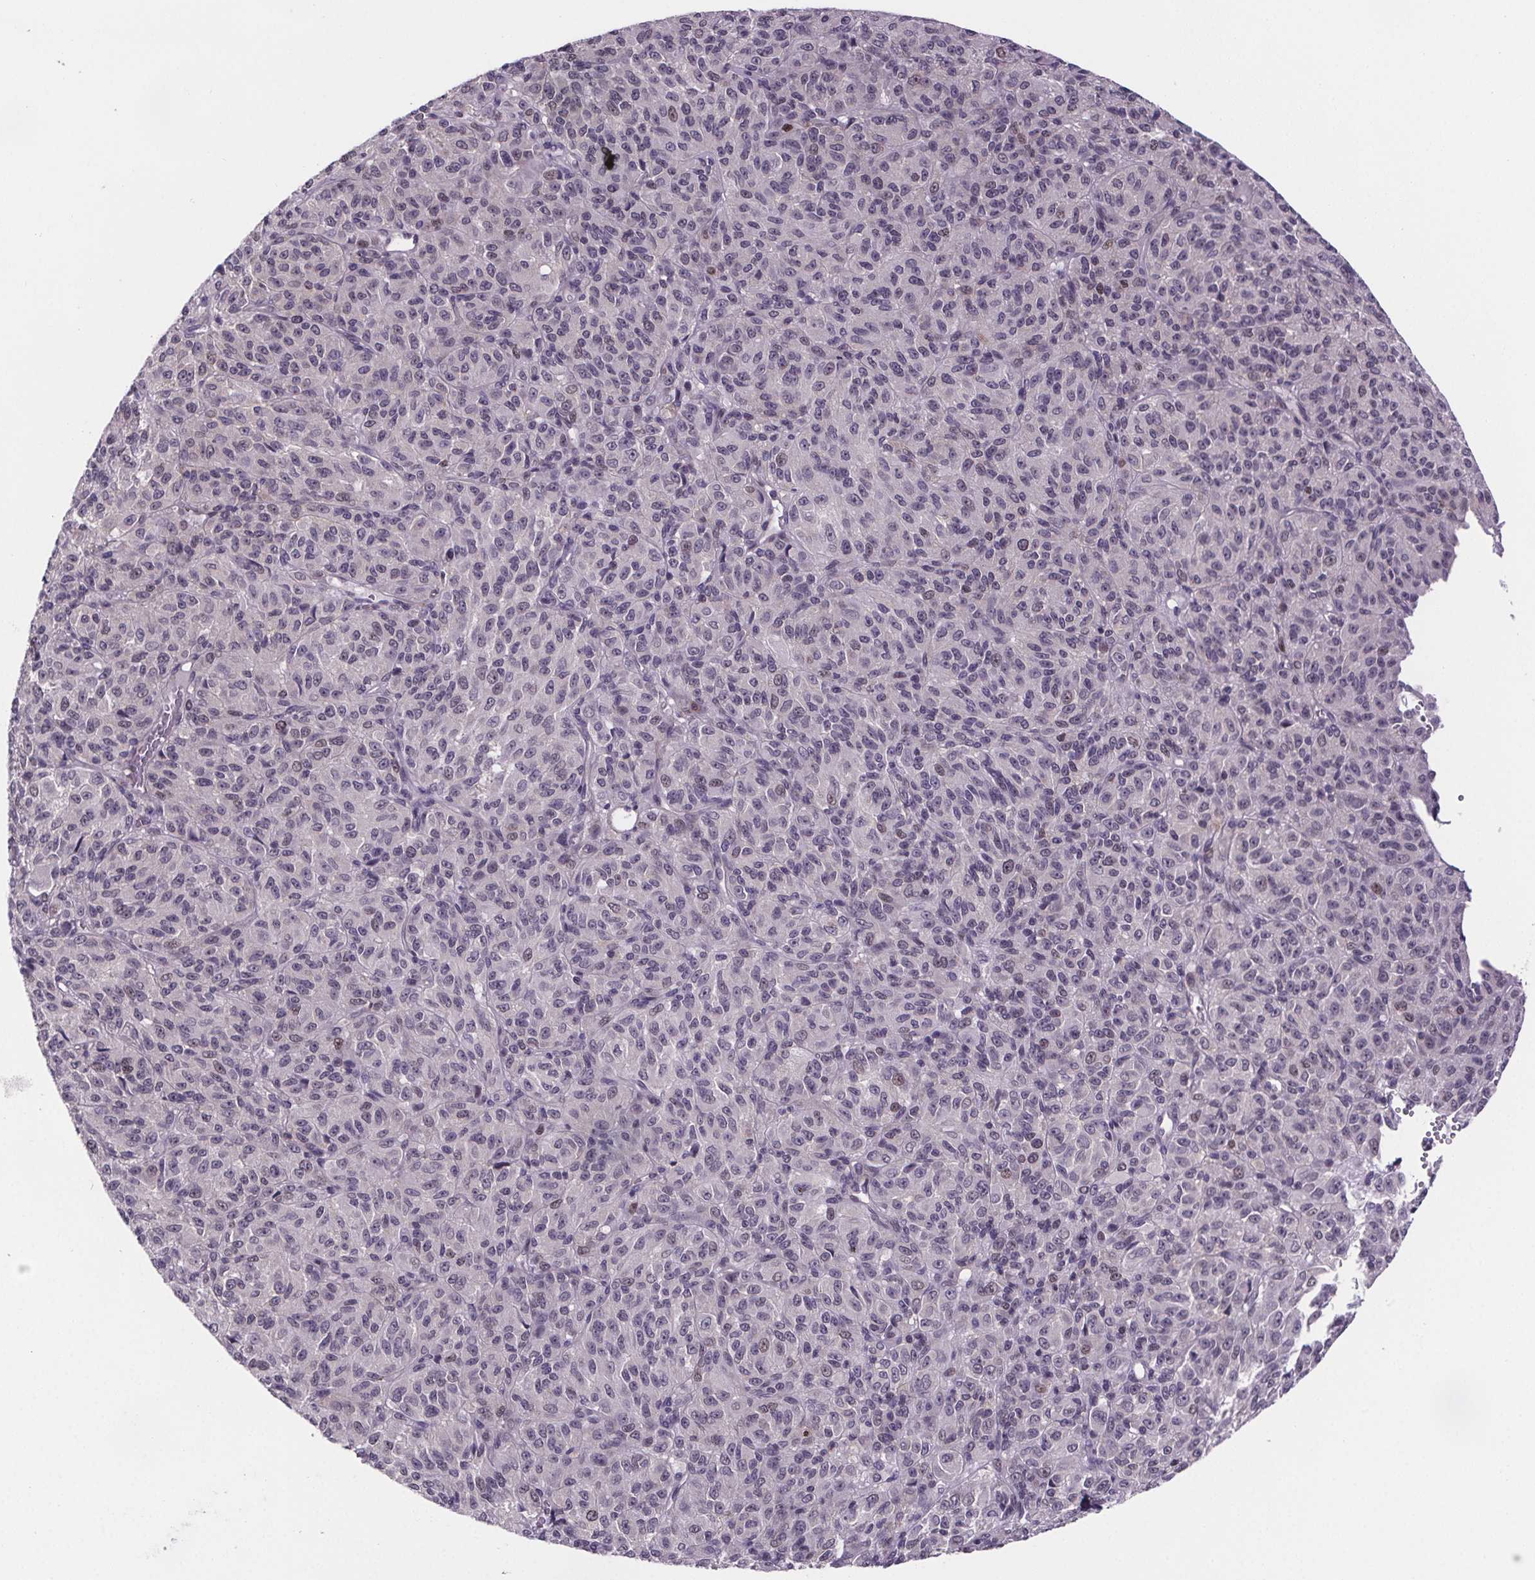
{"staining": {"intensity": "negative", "quantity": "none", "location": "none"}, "tissue": "melanoma", "cell_type": "Tumor cells", "image_type": "cancer", "snomed": [{"axis": "morphology", "description": "Malignant melanoma, Metastatic site"}, {"axis": "topography", "description": "Brain"}], "caption": "Melanoma stained for a protein using IHC exhibits no staining tumor cells.", "gene": "TTC12", "patient": {"sex": "female", "age": 56}}